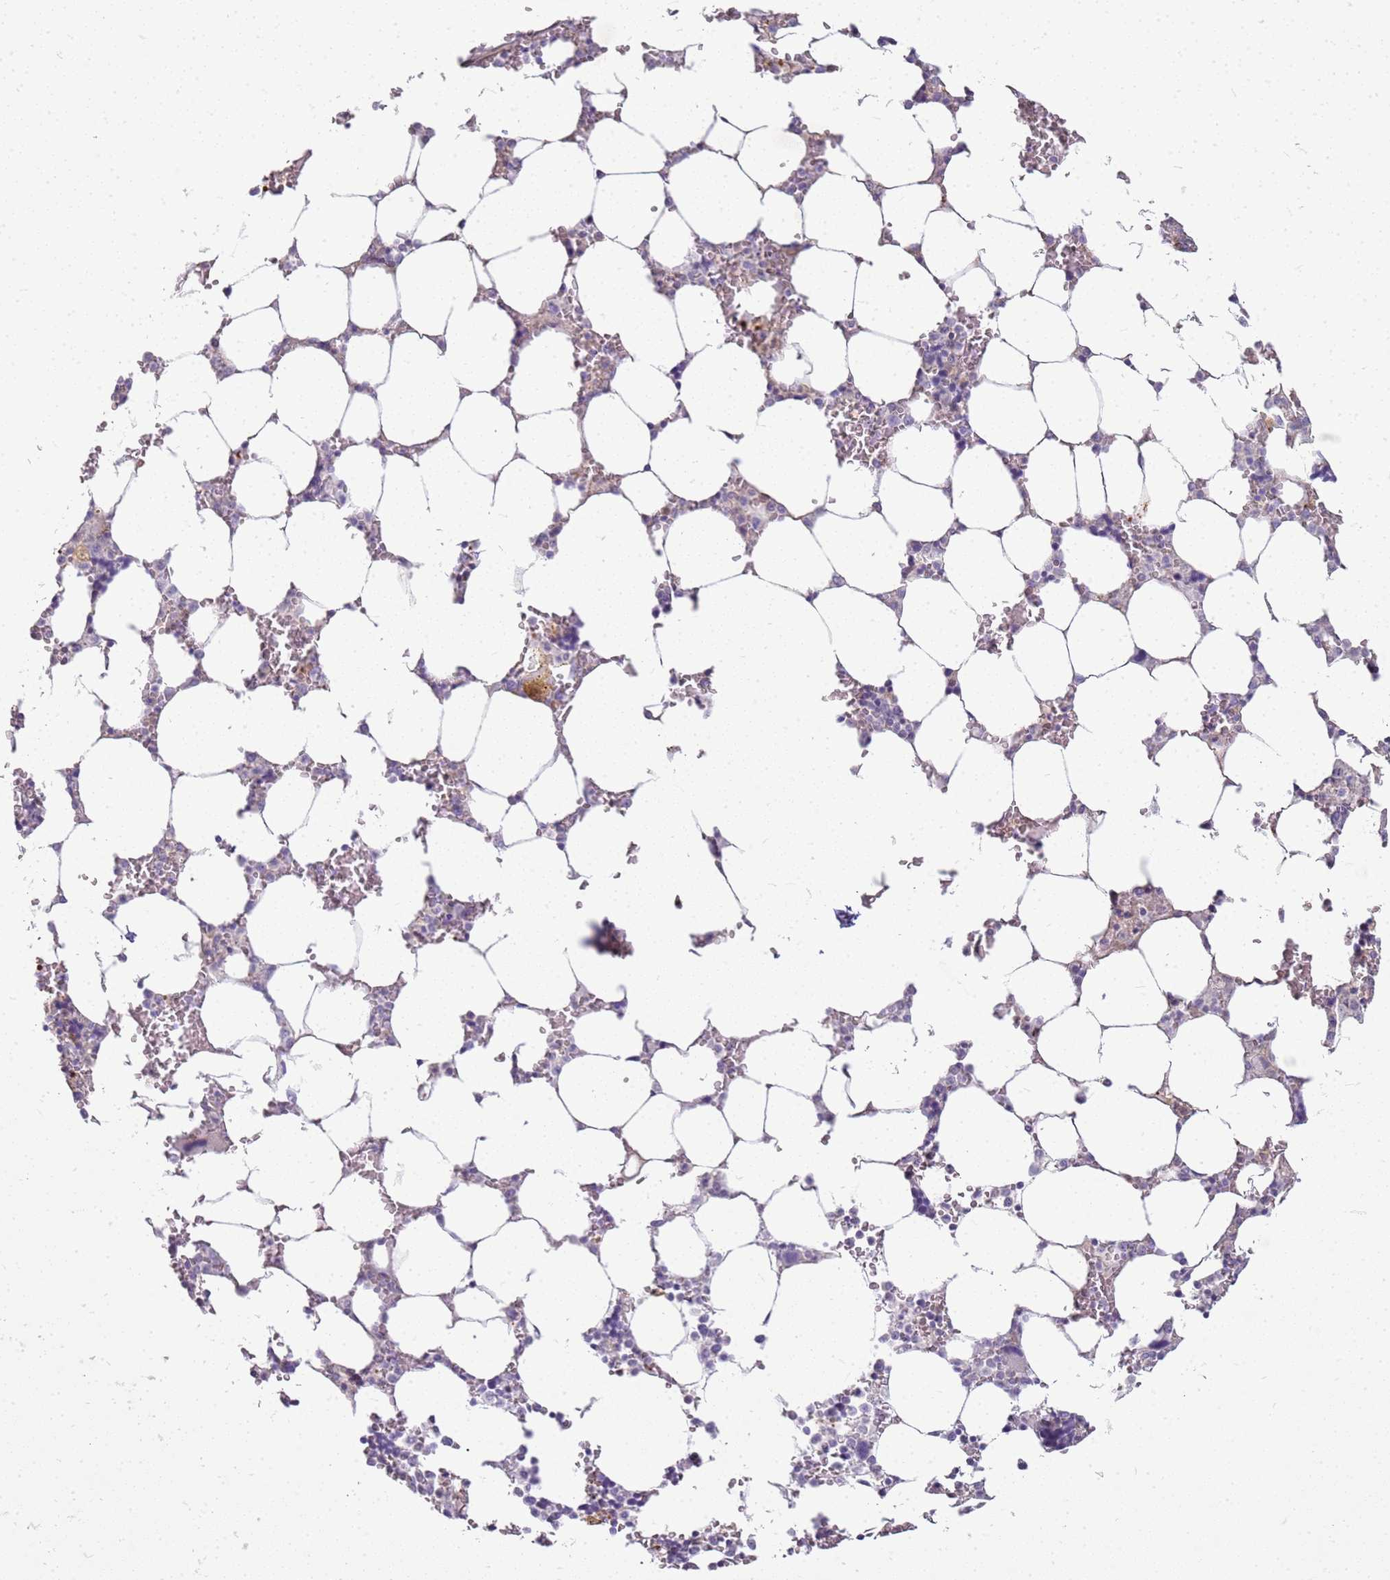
{"staining": {"intensity": "negative", "quantity": "none", "location": "none"}, "tissue": "bone marrow", "cell_type": "Hematopoietic cells", "image_type": "normal", "snomed": [{"axis": "morphology", "description": "Normal tissue, NOS"}, {"axis": "topography", "description": "Bone marrow"}], "caption": "Protein analysis of benign bone marrow demonstrates no significant staining in hematopoietic cells. Nuclei are stained in blue.", "gene": "SULT1E1", "patient": {"sex": "male", "age": 64}}